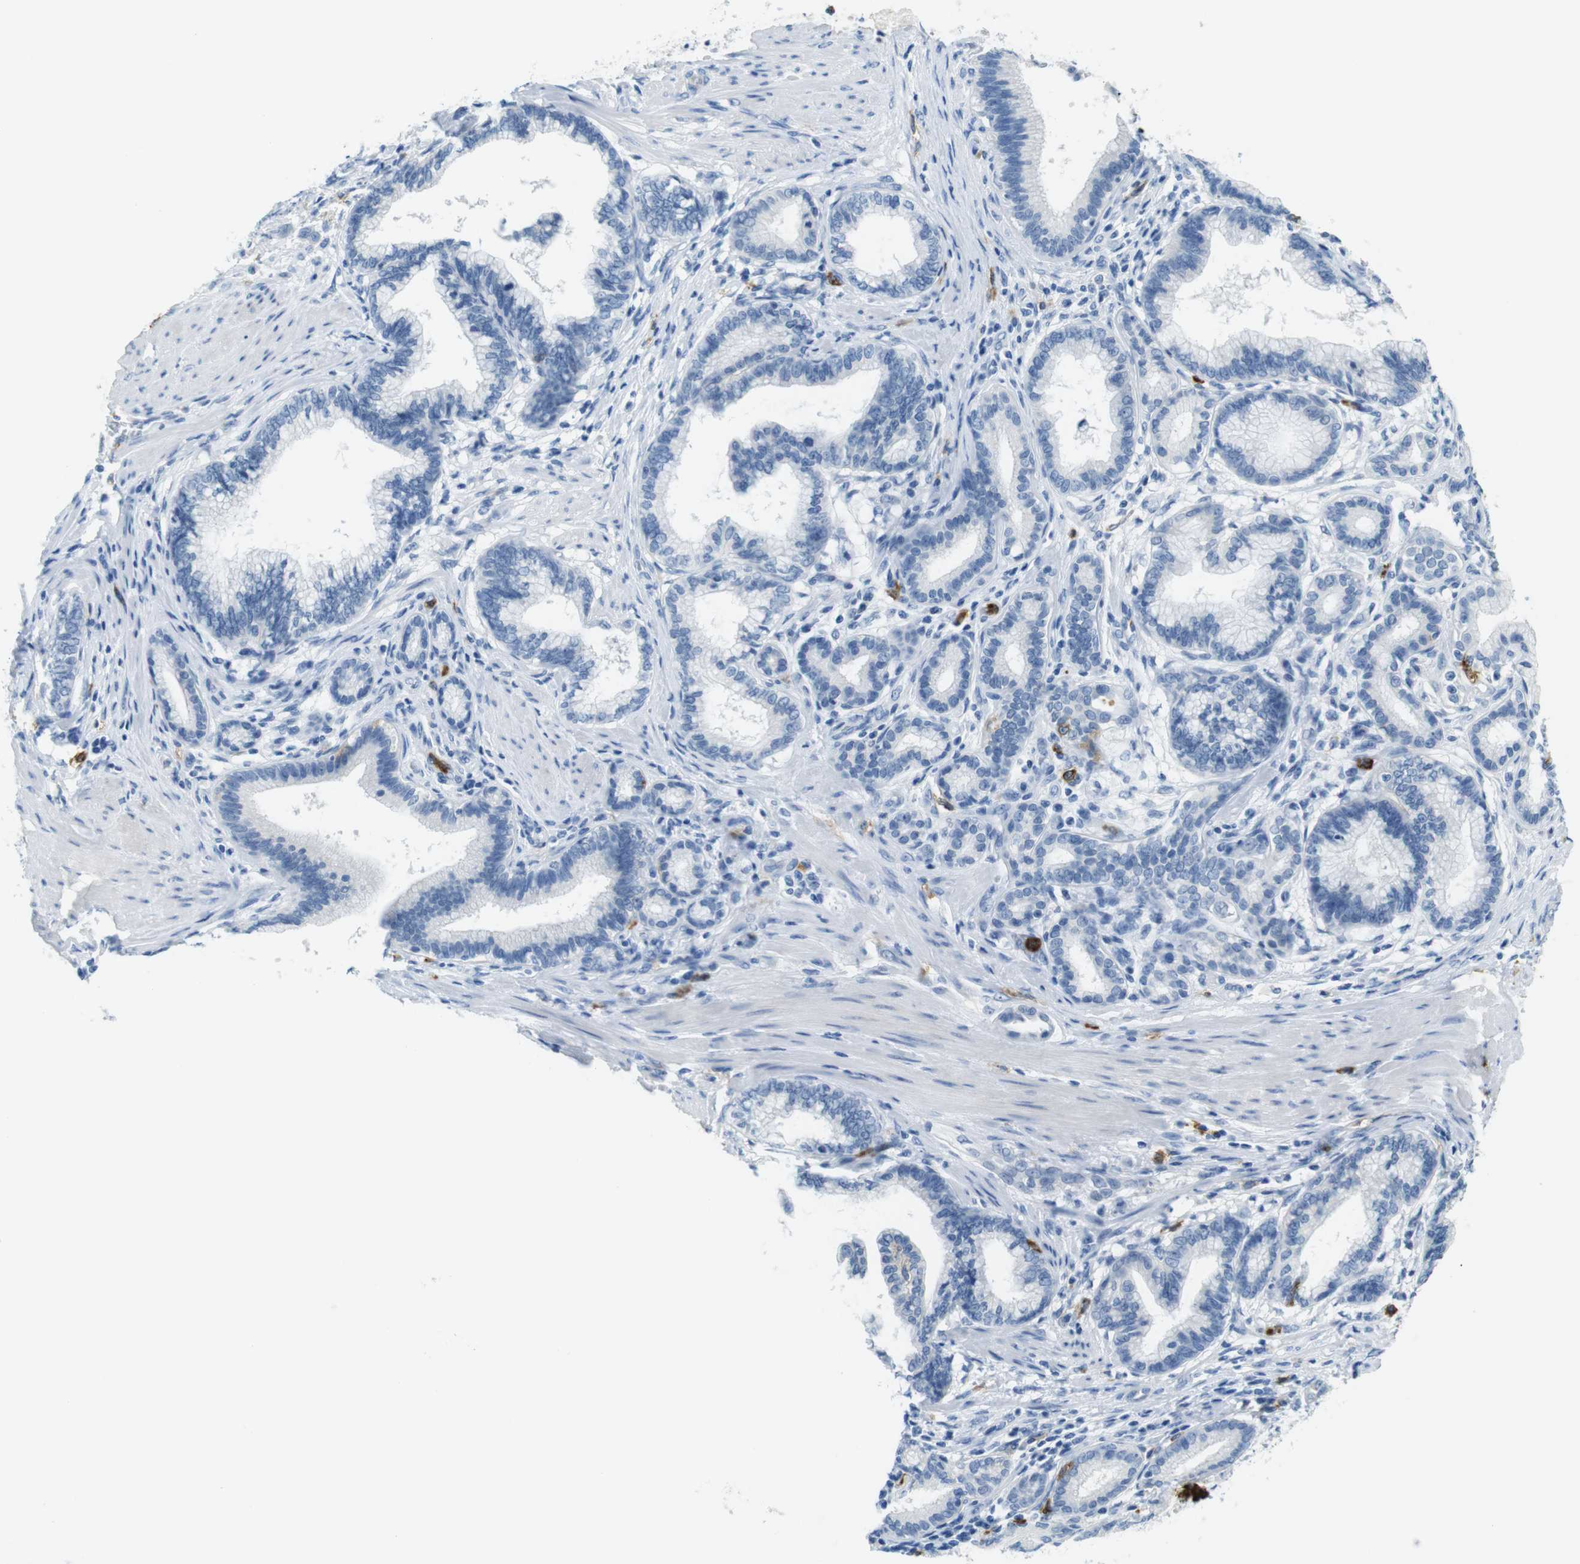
{"staining": {"intensity": "negative", "quantity": "none", "location": "none"}, "tissue": "pancreatic cancer", "cell_type": "Tumor cells", "image_type": "cancer", "snomed": [{"axis": "morphology", "description": "Adenocarcinoma, NOS"}, {"axis": "topography", "description": "Pancreas"}], "caption": "Pancreatic adenocarcinoma was stained to show a protein in brown. There is no significant expression in tumor cells.", "gene": "MCEMP1", "patient": {"sex": "female", "age": 64}}